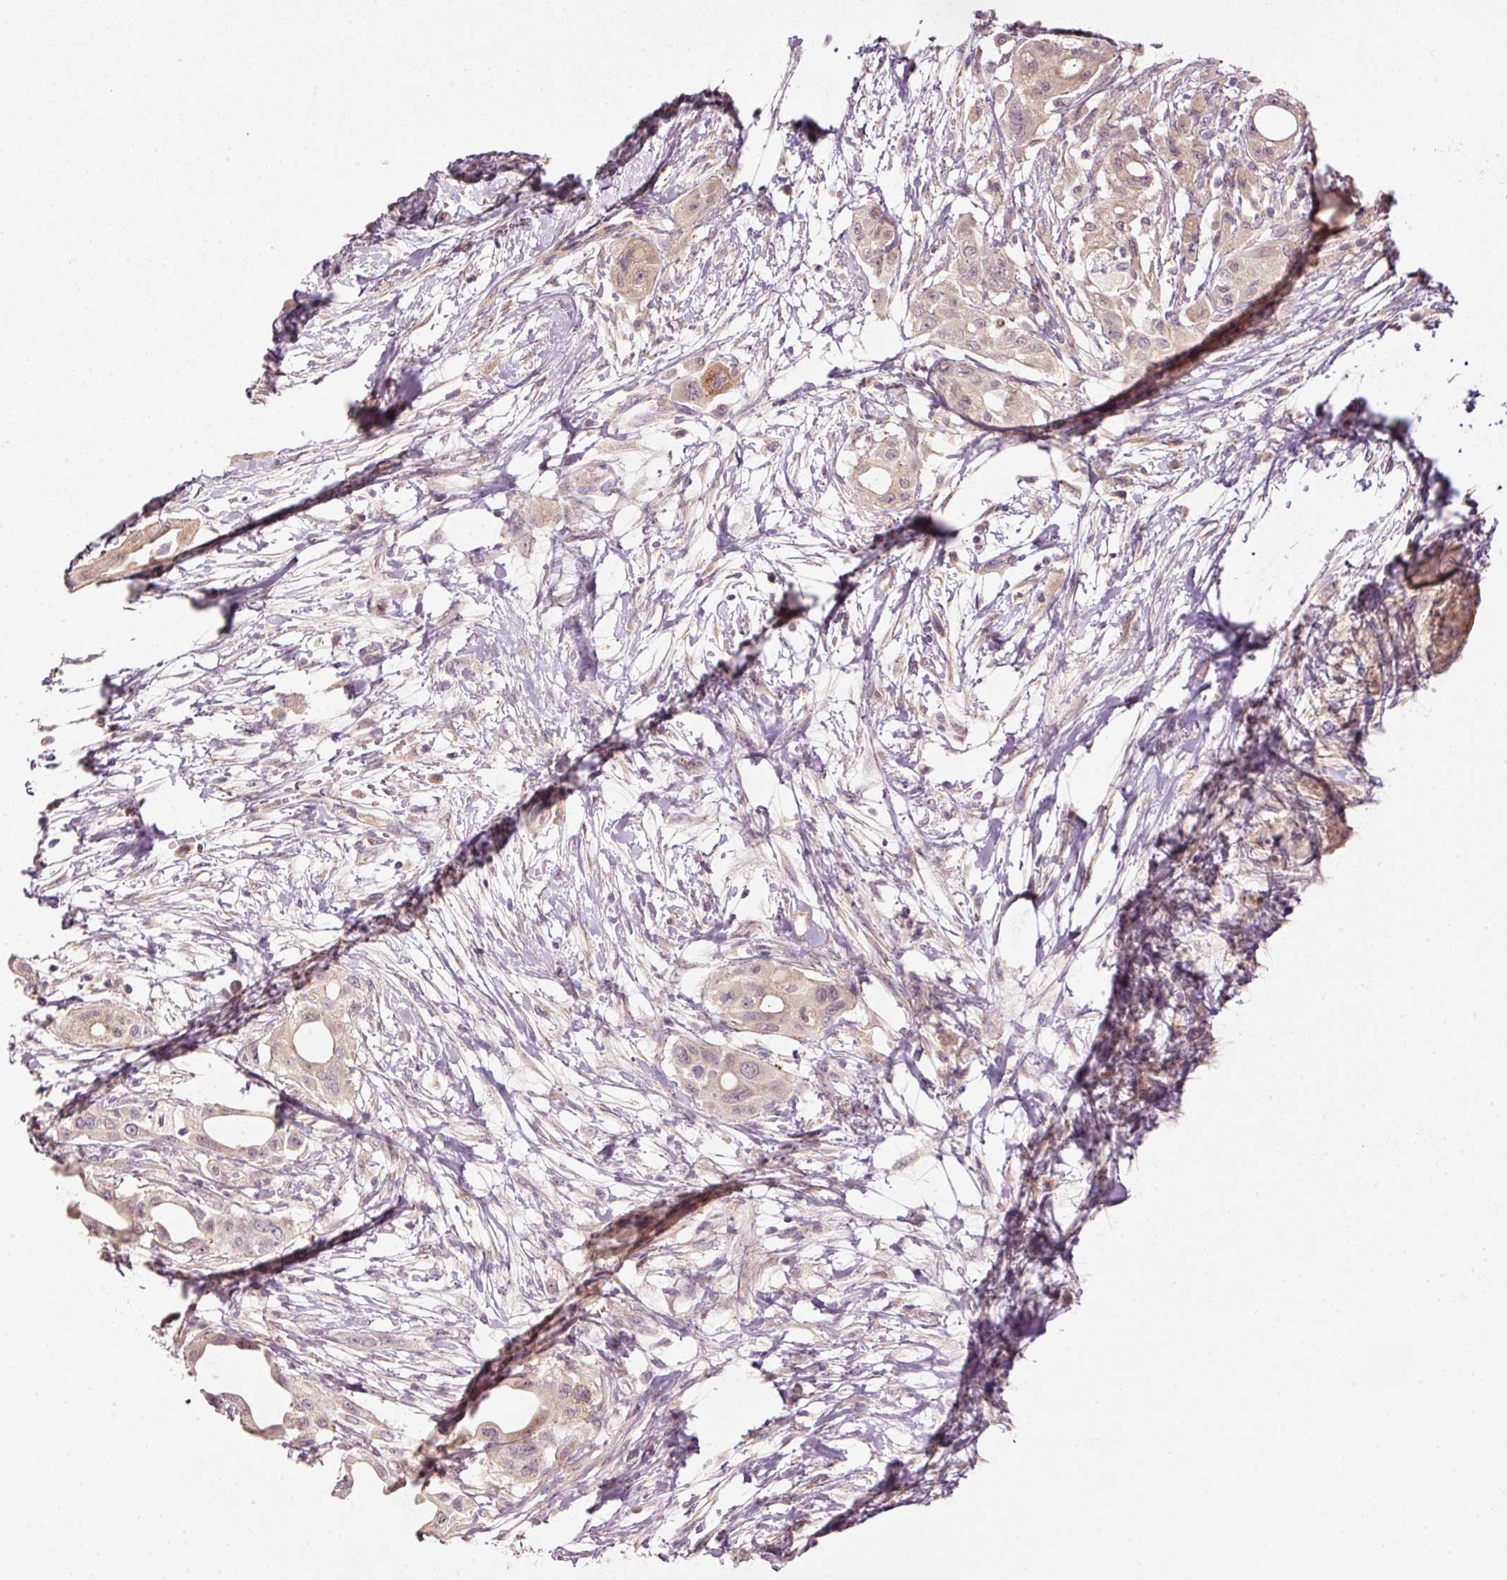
{"staining": {"intensity": "moderate", "quantity": "25%-75%", "location": "cytoplasmic/membranous"}, "tissue": "pancreatic cancer", "cell_type": "Tumor cells", "image_type": "cancer", "snomed": [{"axis": "morphology", "description": "Adenocarcinoma, NOS"}, {"axis": "topography", "description": "Pancreas"}], "caption": "Immunohistochemical staining of human pancreatic cancer (adenocarcinoma) demonstrates medium levels of moderate cytoplasmic/membranous protein staining in about 25%-75% of tumor cells.", "gene": "ARHGAP22", "patient": {"sex": "male", "age": 68}}